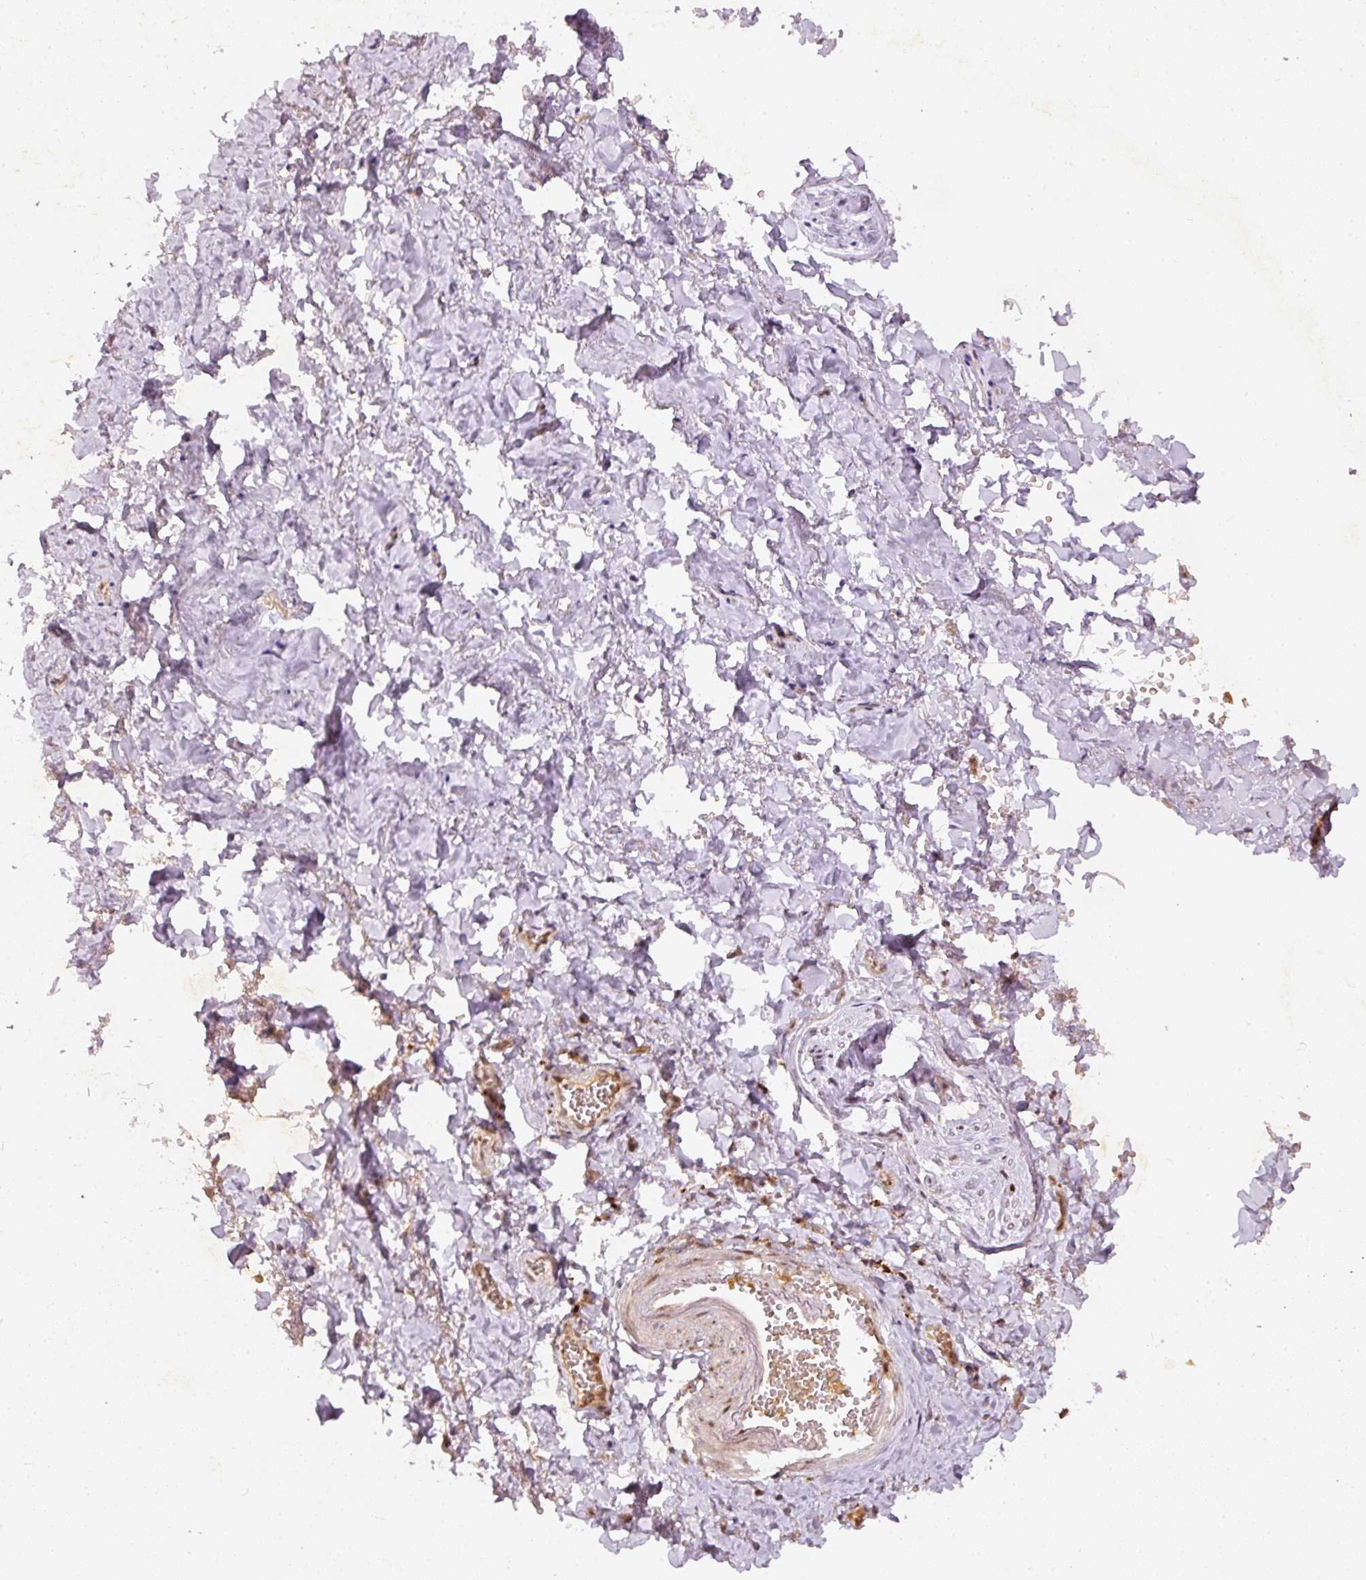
{"staining": {"intensity": "negative", "quantity": "none", "location": "none"}, "tissue": "adipose tissue", "cell_type": "Adipocytes", "image_type": "normal", "snomed": [{"axis": "morphology", "description": "Normal tissue, NOS"}, {"axis": "topography", "description": "Vulva"}, {"axis": "topography", "description": "Vagina"}, {"axis": "topography", "description": "Peripheral nerve tissue"}], "caption": "Protein analysis of normal adipose tissue exhibits no significant expression in adipocytes.", "gene": "ZNF580", "patient": {"sex": "female", "age": 66}}